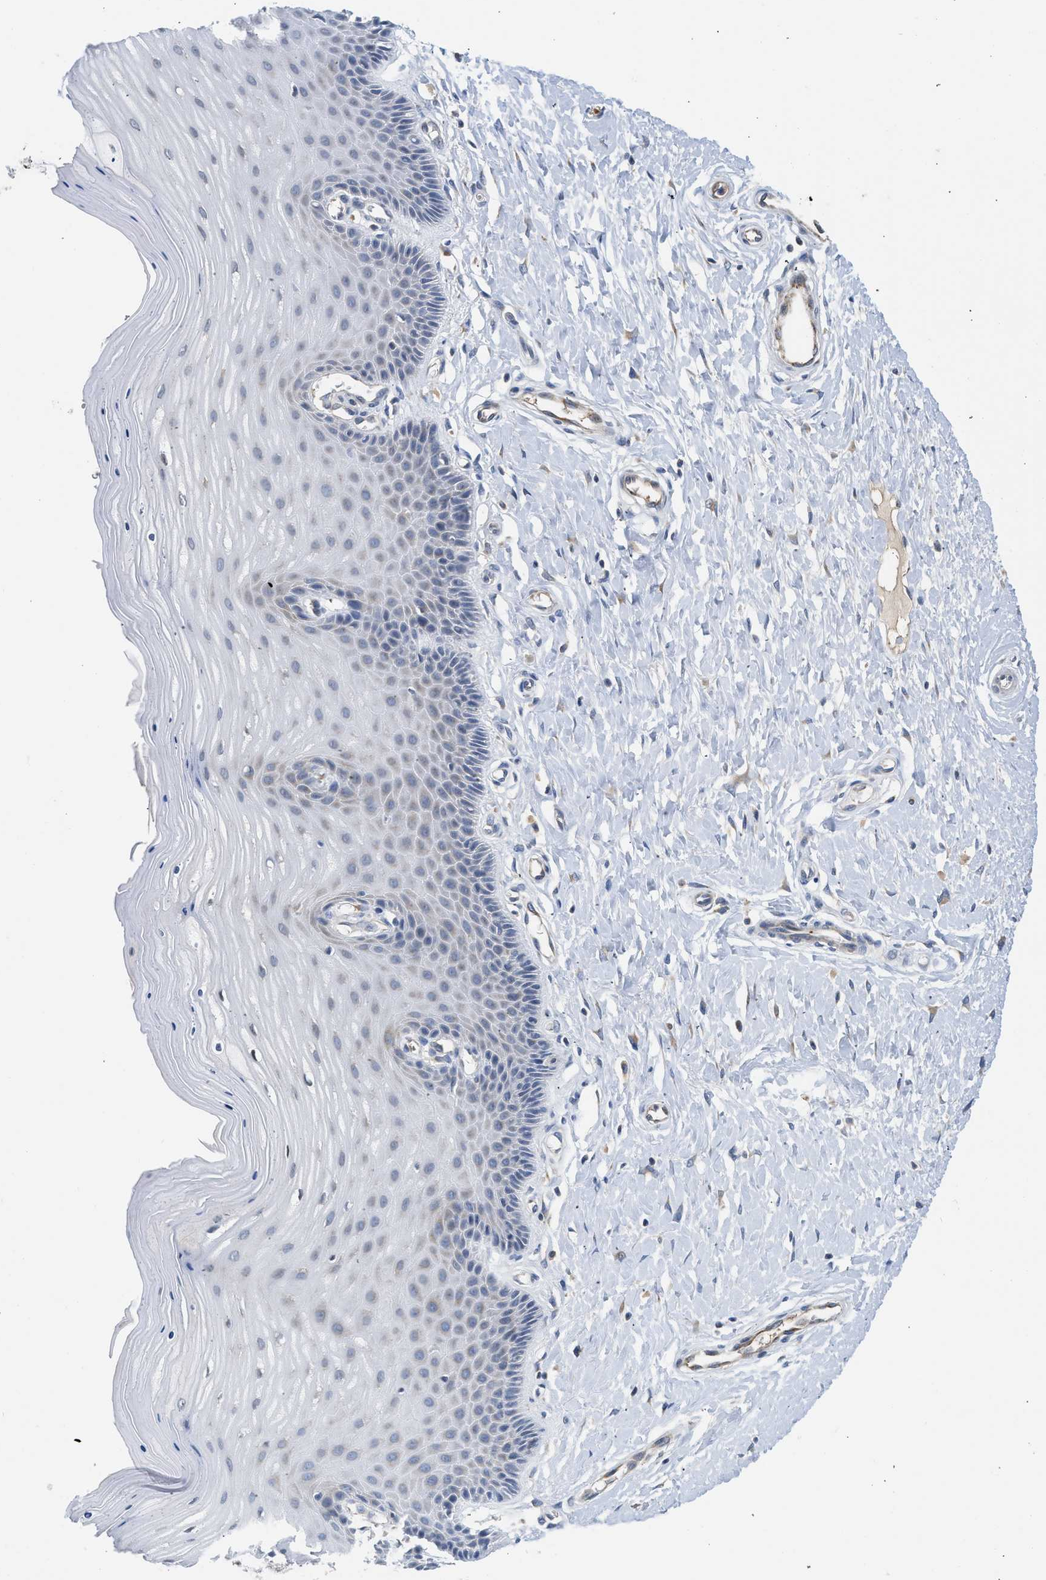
{"staining": {"intensity": "weak", "quantity": "<25%", "location": "cytoplasmic/membranous"}, "tissue": "cervix", "cell_type": "Glandular cells", "image_type": "normal", "snomed": [{"axis": "morphology", "description": "Normal tissue, NOS"}, {"axis": "topography", "description": "Cervix"}], "caption": "Immunohistochemistry image of normal cervix: cervix stained with DAB exhibits no significant protein staining in glandular cells. (DAB (3,3'-diaminobenzidine) IHC visualized using brightfield microscopy, high magnification).", "gene": "PIM1", "patient": {"sex": "female", "age": 55}}